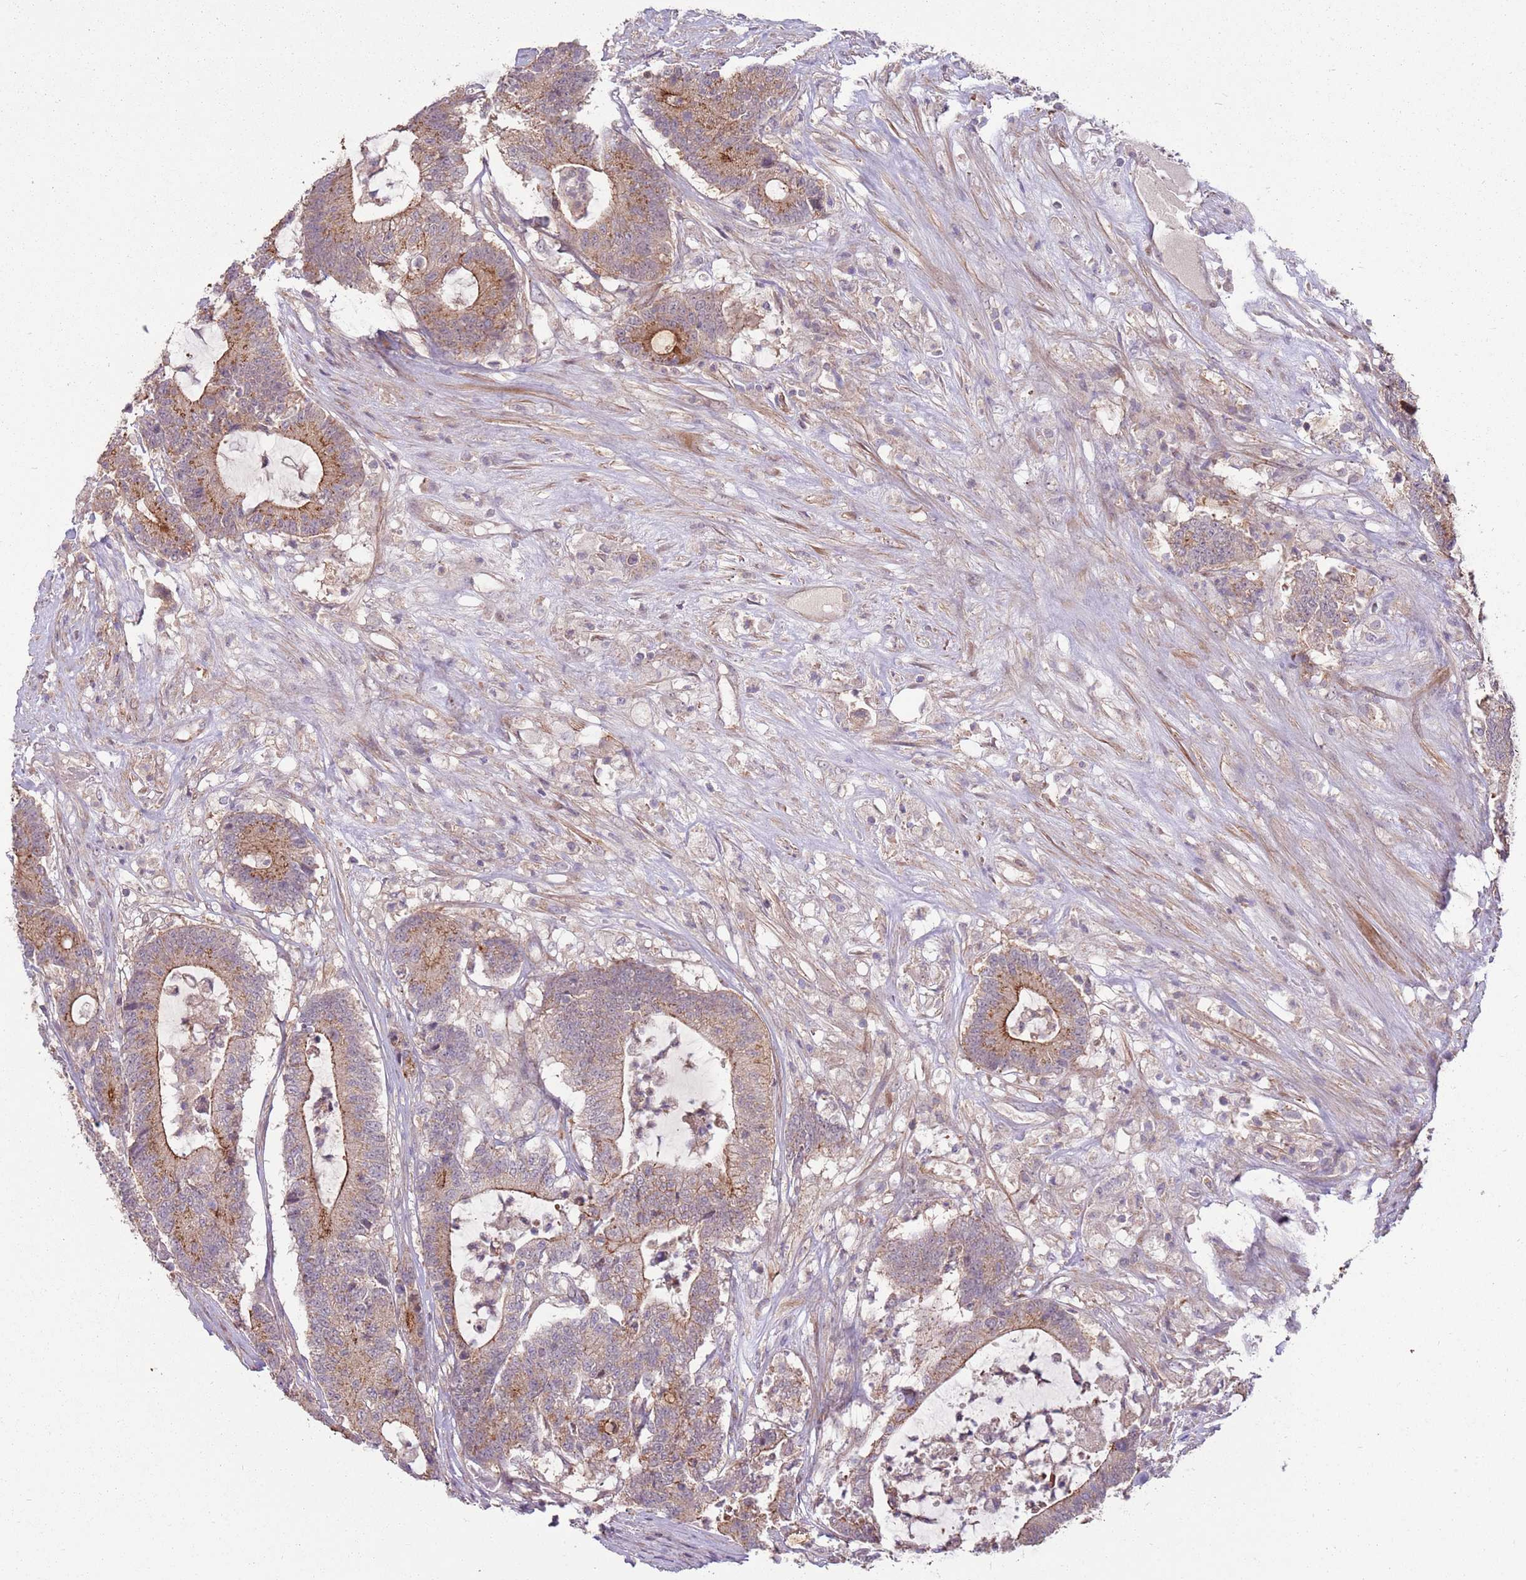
{"staining": {"intensity": "moderate", "quantity": ">75%", "location": "cytoplasmic/membranous"}, "tissue": "colorectal cancer", "cell_type": "Tumor cells", "image_type": "cancer", "snomed": [{"axis": "morphology", "description": "Adenocarcinoma, NOS"}, {"axis": "topography", "description": "Colon"}], "caption": "Moderate cytoplasmic/membranous staining for a protein is identified in about >75% of tumor cells of colorectal adenocarcinoma using immunohistochemistry (IHC).", "gene": "SPATA31D1", "patient": {"sex": "female", "age": 84}}